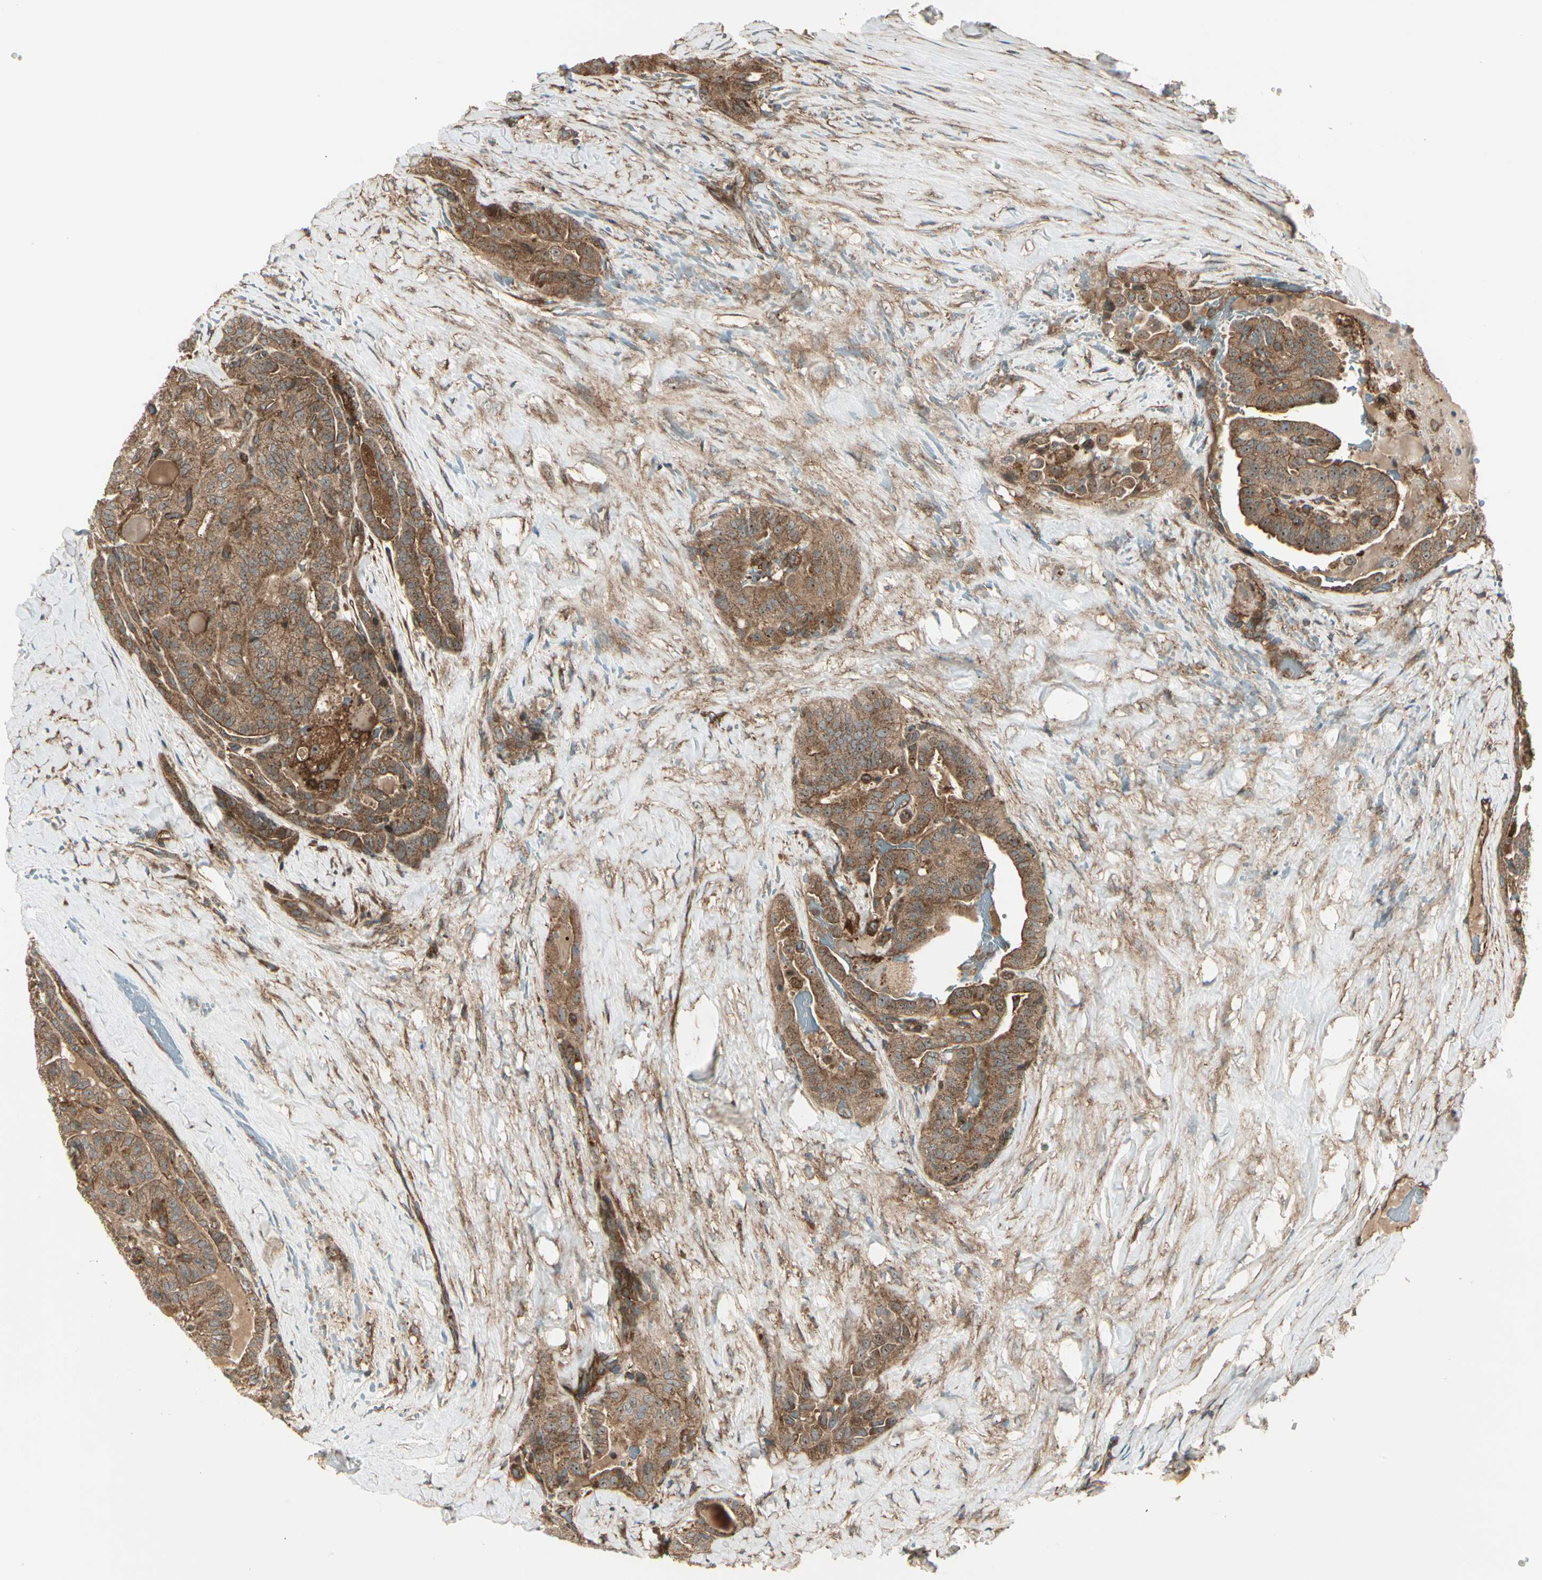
{"staining": {"intensity": "moderate", "quantity": ">75%", "location": "cytoplasmic/membranous"}, "tissue": "thyroid cancer", "cell_type": "Tumor cells", "image_type": "cancer", "snomed": [{"axis": "morphology", "description": "Papillary adenocarcinoma, NOS"}, {"axis": "topography", "description": "Thyroid gland"}], "caption": "Moderate cytoplasmic/membranous staining for a protein is seen in approximately >75% of tumor cells of thyroid papillary adenocarcinoma using immunohistochemistry.", "gene": "FKBP15", "patient": {"sex": "male", "age": 77}}